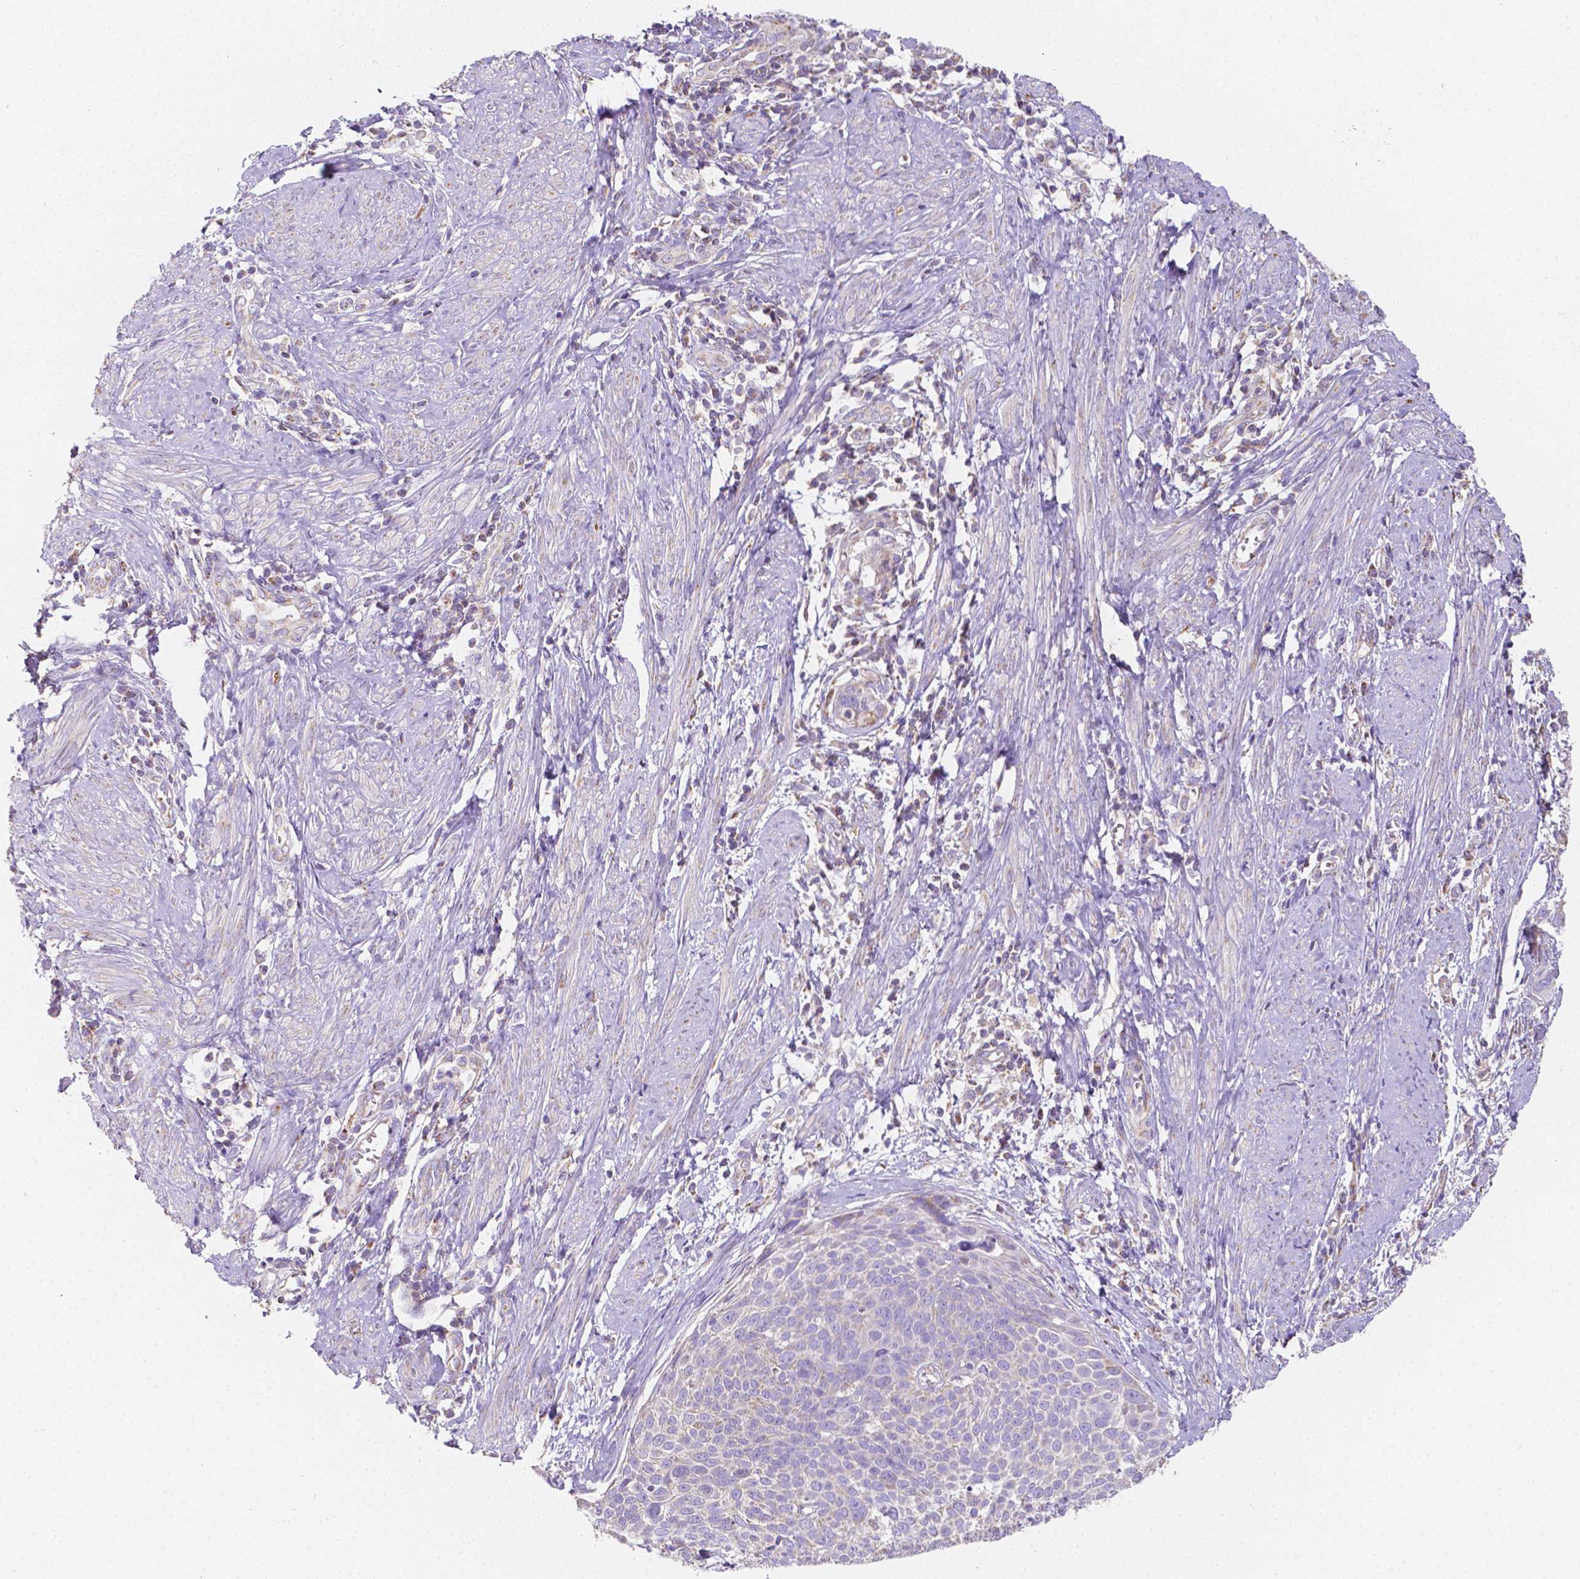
{"staining": {"intensity": "negative", "quantity": "none", "location": "none"}, "tissue": "cervical cancer", "cell_type": "Tumor cells", "image_type": "cancer", "snomed": [{"axis": "morphology", "description": "Squamous cell carcinoma, NOS"}, {"axis": "topography", "description": "Cervix"}], "caption": "DAB immunohistochemical staining of human cervical cancer exhibits no significant positivity in tumor cells.", "gene": "SGTB", "patient": {"sex": "female", "age": 39}}